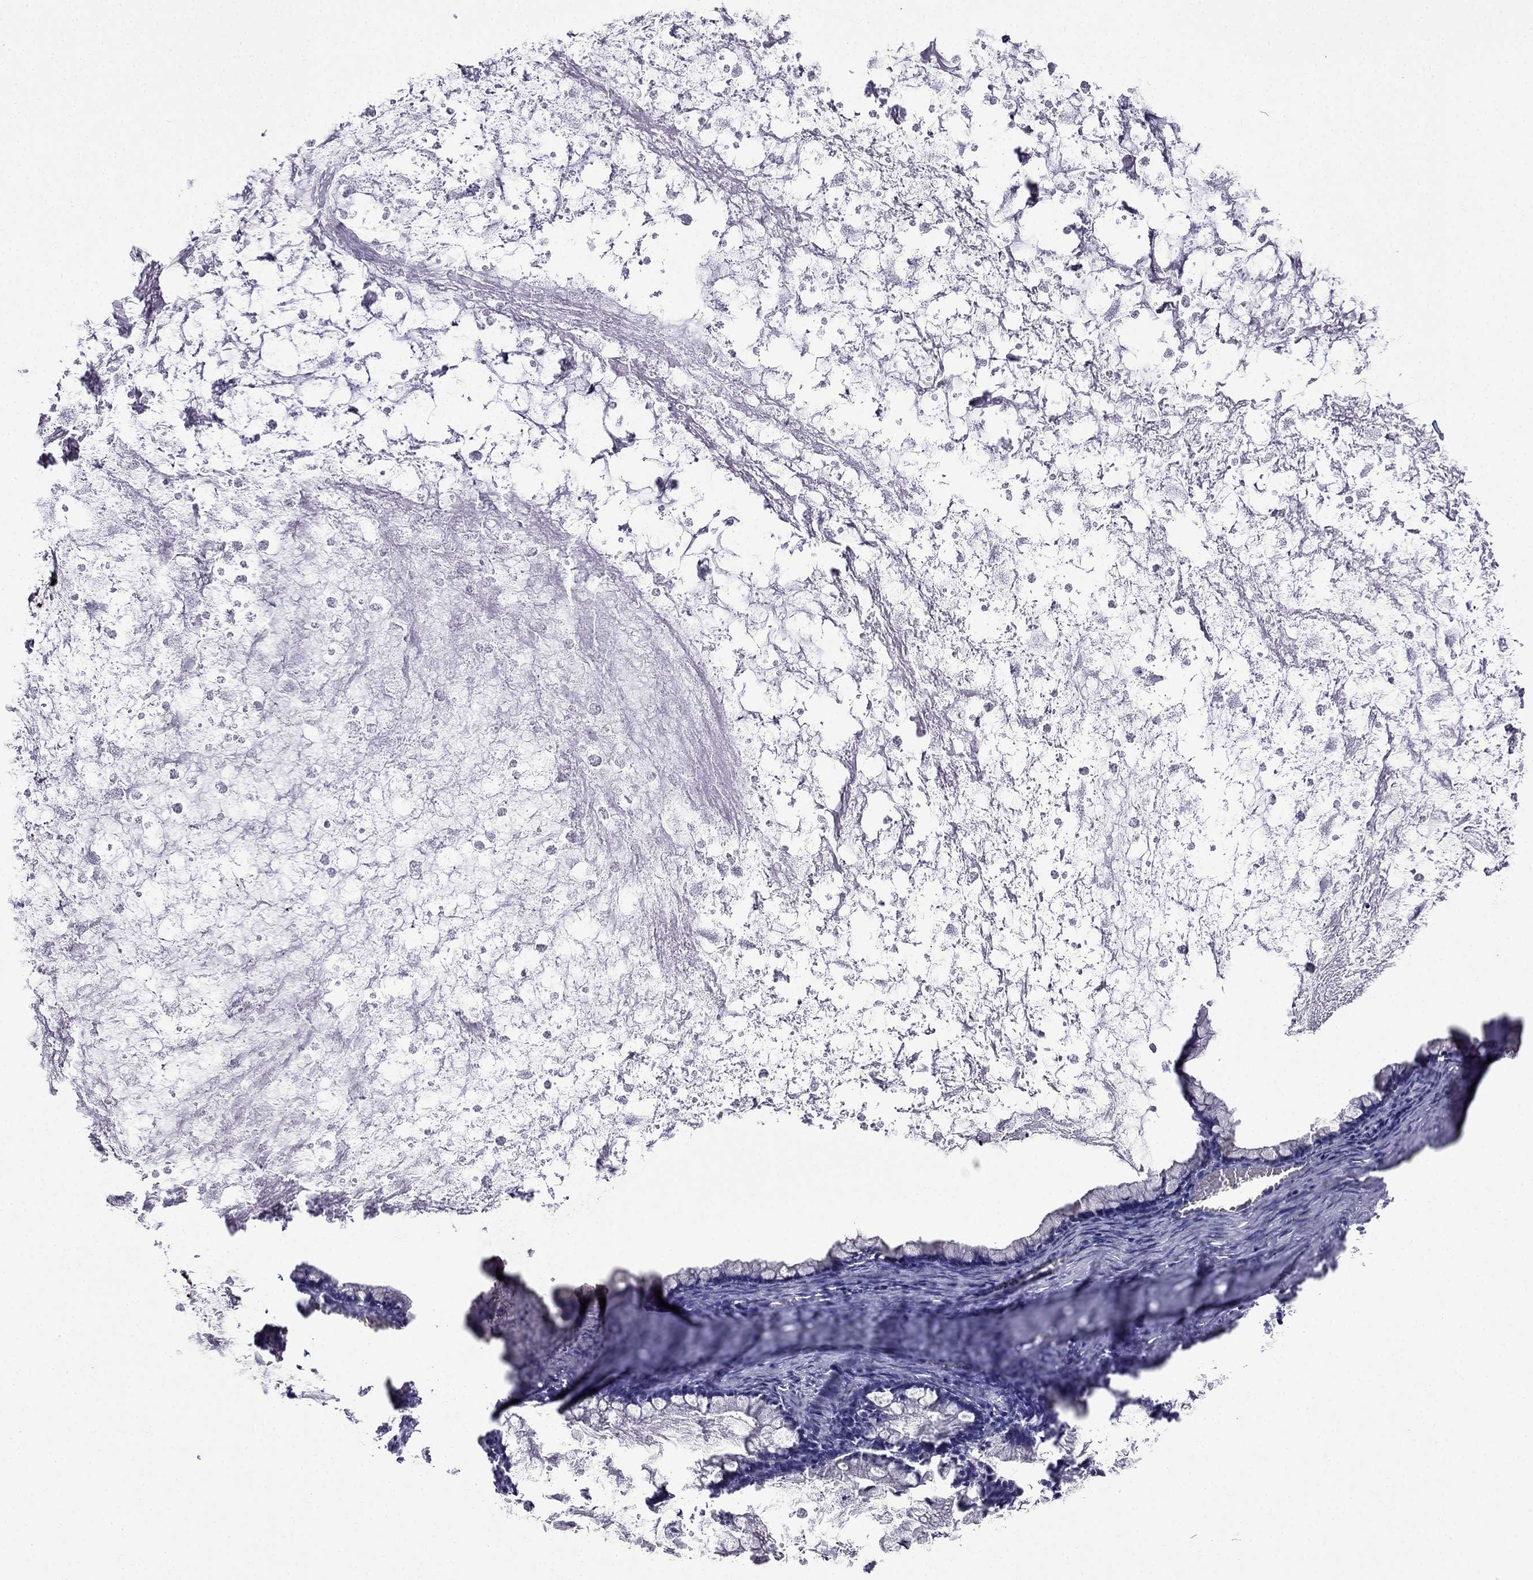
{"staining": {"intensity": "negative", "quantity": "none", "location": "none"}, "tissue": "ovarian cancer", "cell_type": "Tumor cells", "image_type": "cancer", "snomed": [{"axis": "morphology", "description": "Cystadenocarcinoma, mucinous, NOS"}, {"axis": "topography", "description": "Ovary"}], "caption": "DAB (3,3'-diaminobenzidine) immunohistochemical staining of human ovarian cancer exhibits no significant staining in tumor cells.", "gene": "TSSK4", "patient": {"sex": "female", "age": 67}}